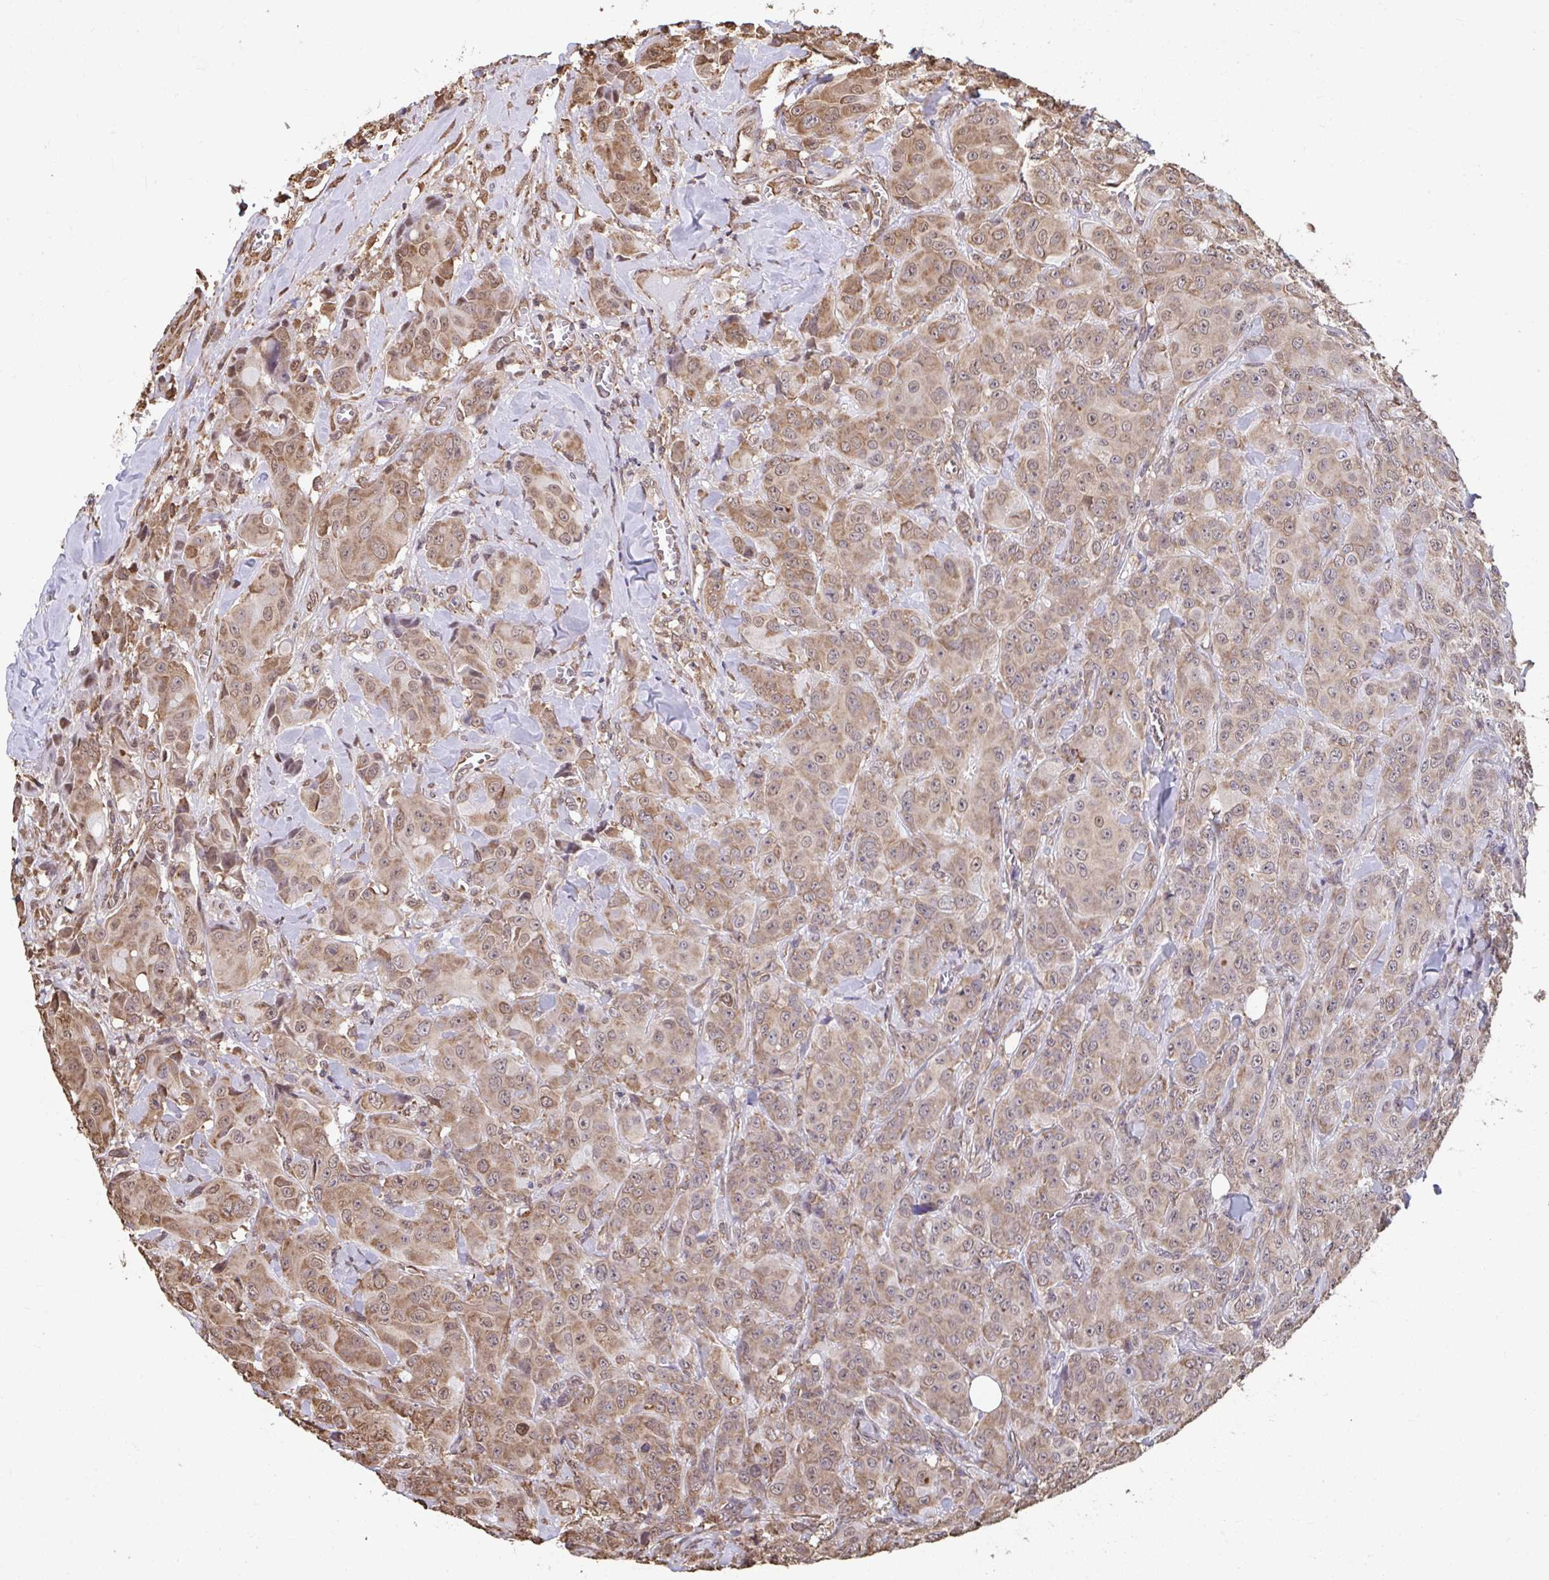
{"staining": {"intensity": "weak", "quantity": ">75%", "location": "cytoplasmic/membranous"}, "tissue": "breast cancer", "cell_type": "Tumor cells", "image_type": "cancer", "snomed": [{"axis": "morphology", "description": "Normal tissue, NOS"}, {"axis": "morphology", "description": "Duct carcinoma"}, {"axis": "topography", "description": "Breast"}], "caption": "Breast invasive ductal carcinoma was stained to show a protein in brown. There is low levels of weak cytoplasmic/membranous staining in approximately >75% of tumor cells.", "gene": "SYNCRIP", "patient": {"sex": "female", "age": 43}}